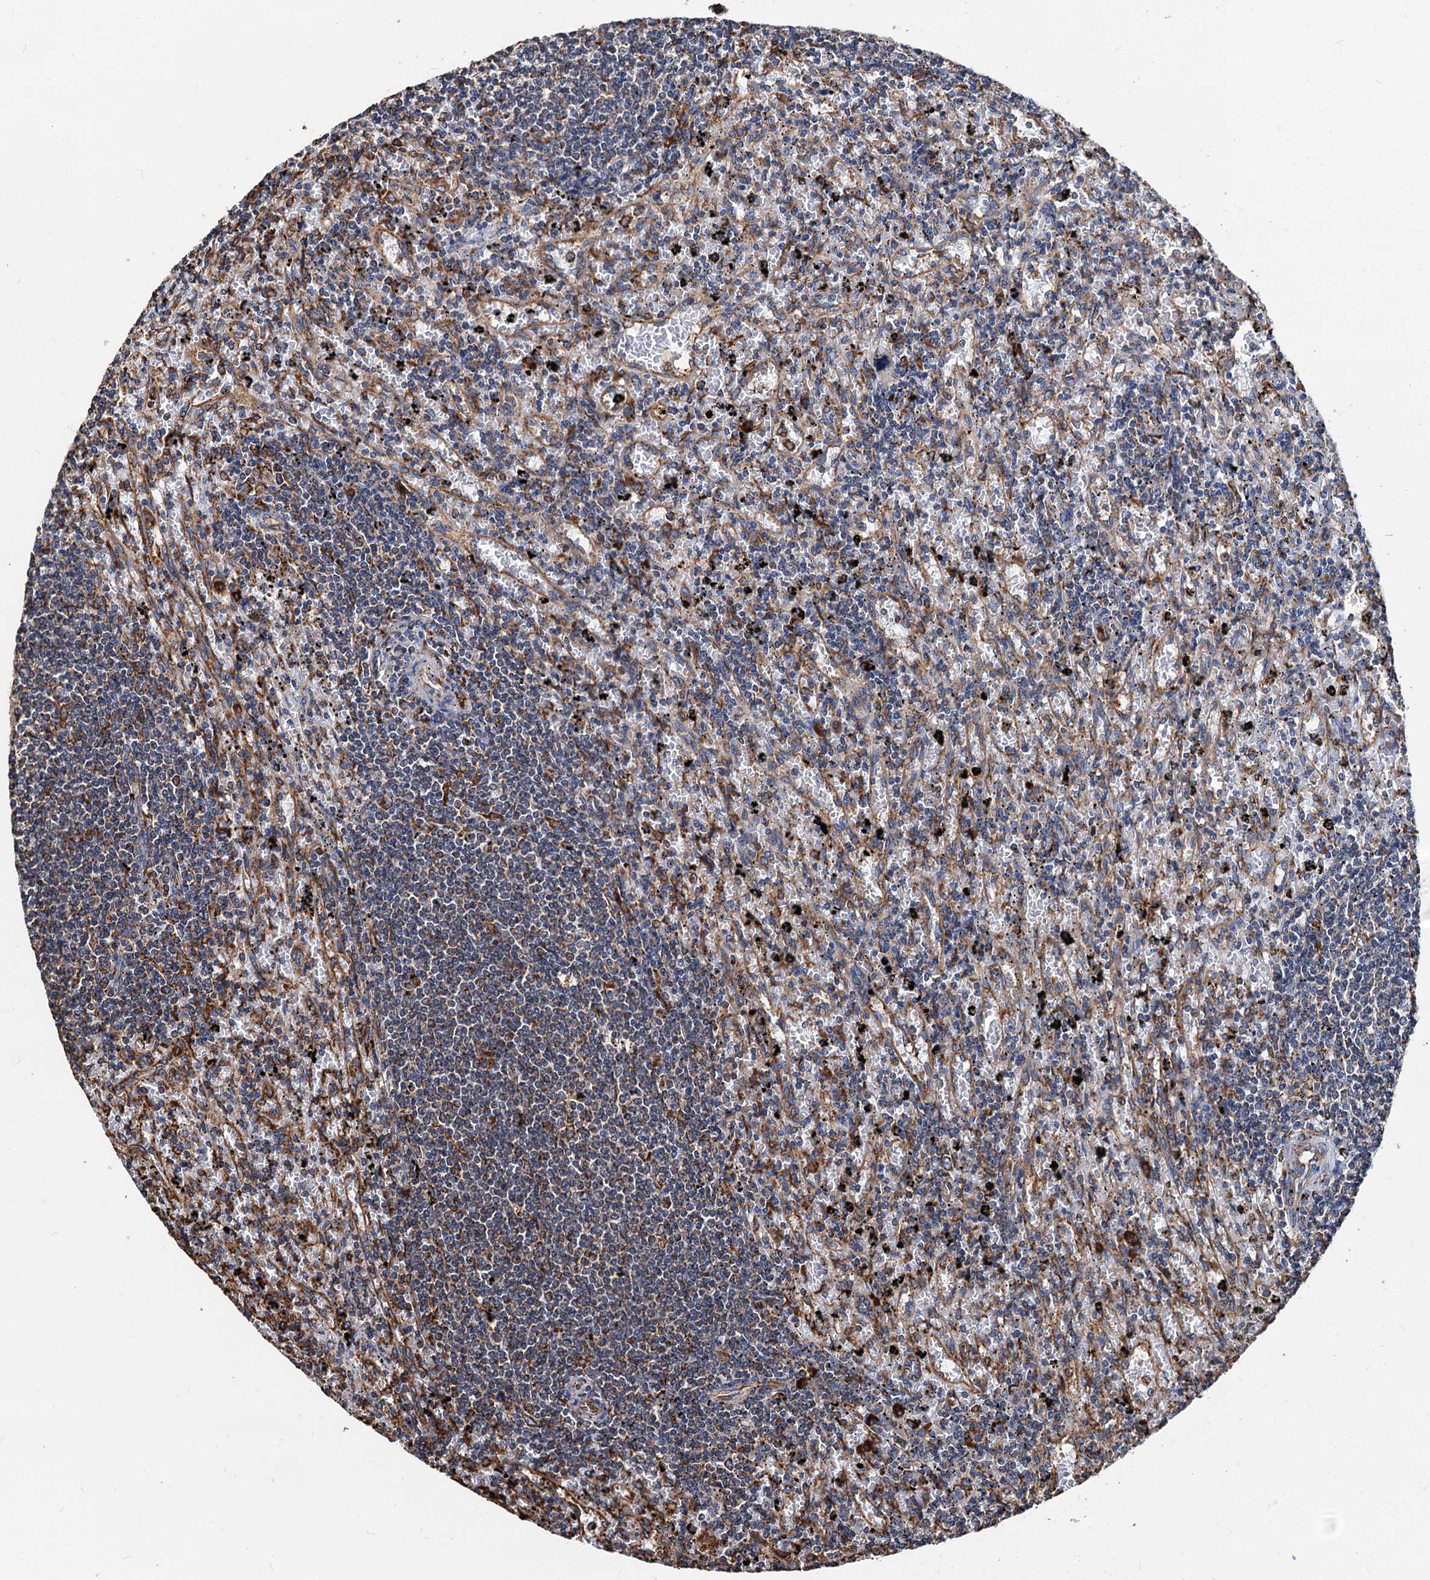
{"staining": {"intensity": "weak", "quantity": "<25%", "location": "cytoplasmic/membranous"}, "tissue": "lymphoma", "cell_type": "Tumor cells", "image_type": "cancer", "snomed": [{"axis": "morphology", "description": "Malignant lymphoma, non-Hodgkin's type, Low grade"}, {"axis": "topography", "description": "Spleen"}], "caption": "Histopathology image shows no protein positivity in tumor cells of malignant lymphoma, non-Hodgkin's type (low-grade) tissue. (DAB immunohistochemistry visualized using brightfield microscopy, high magnification).", "gene": "HSPA5", "patient": {"sex": "male", "age": 76}}